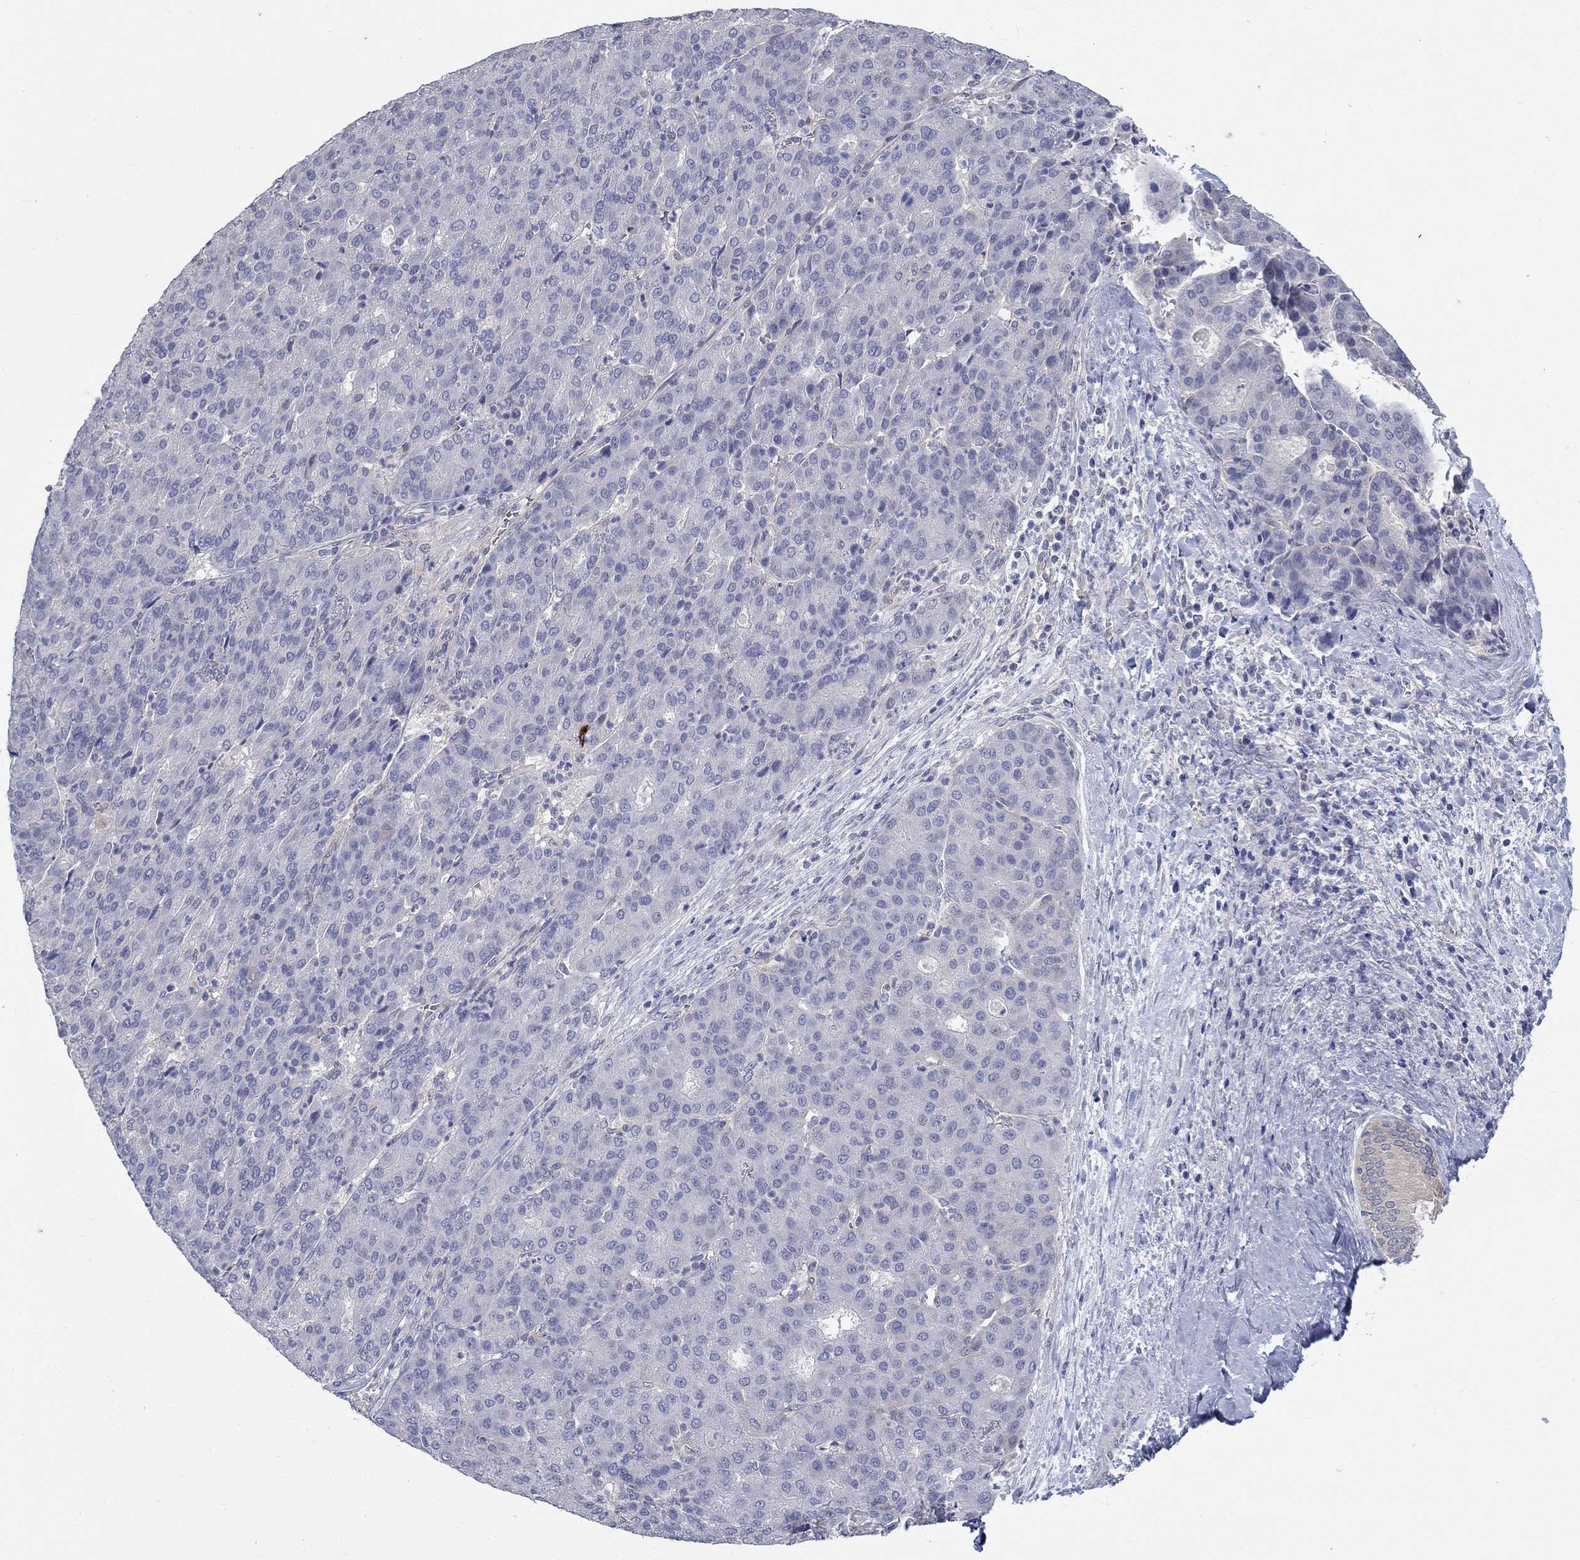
{"staining": {"intensity": "weak", "quantity": "<25%", "location": "cytoplasmic/membranous"}, "tissue": "liver cancer", "cell_type": "Tumor cells", "image_type": "cancer", "snomed": [{"axis": "morphology", "description": "Carcinoma, Hepatocellular, NOS"}, {"axis": "topography", "description": "Liver"}], "caption": "Photomicrograph shows no significant protein expression in tumor cells of liver cancer.", "gene": "EGFLAM", "patient": {"sex": "male", "age": 65}}